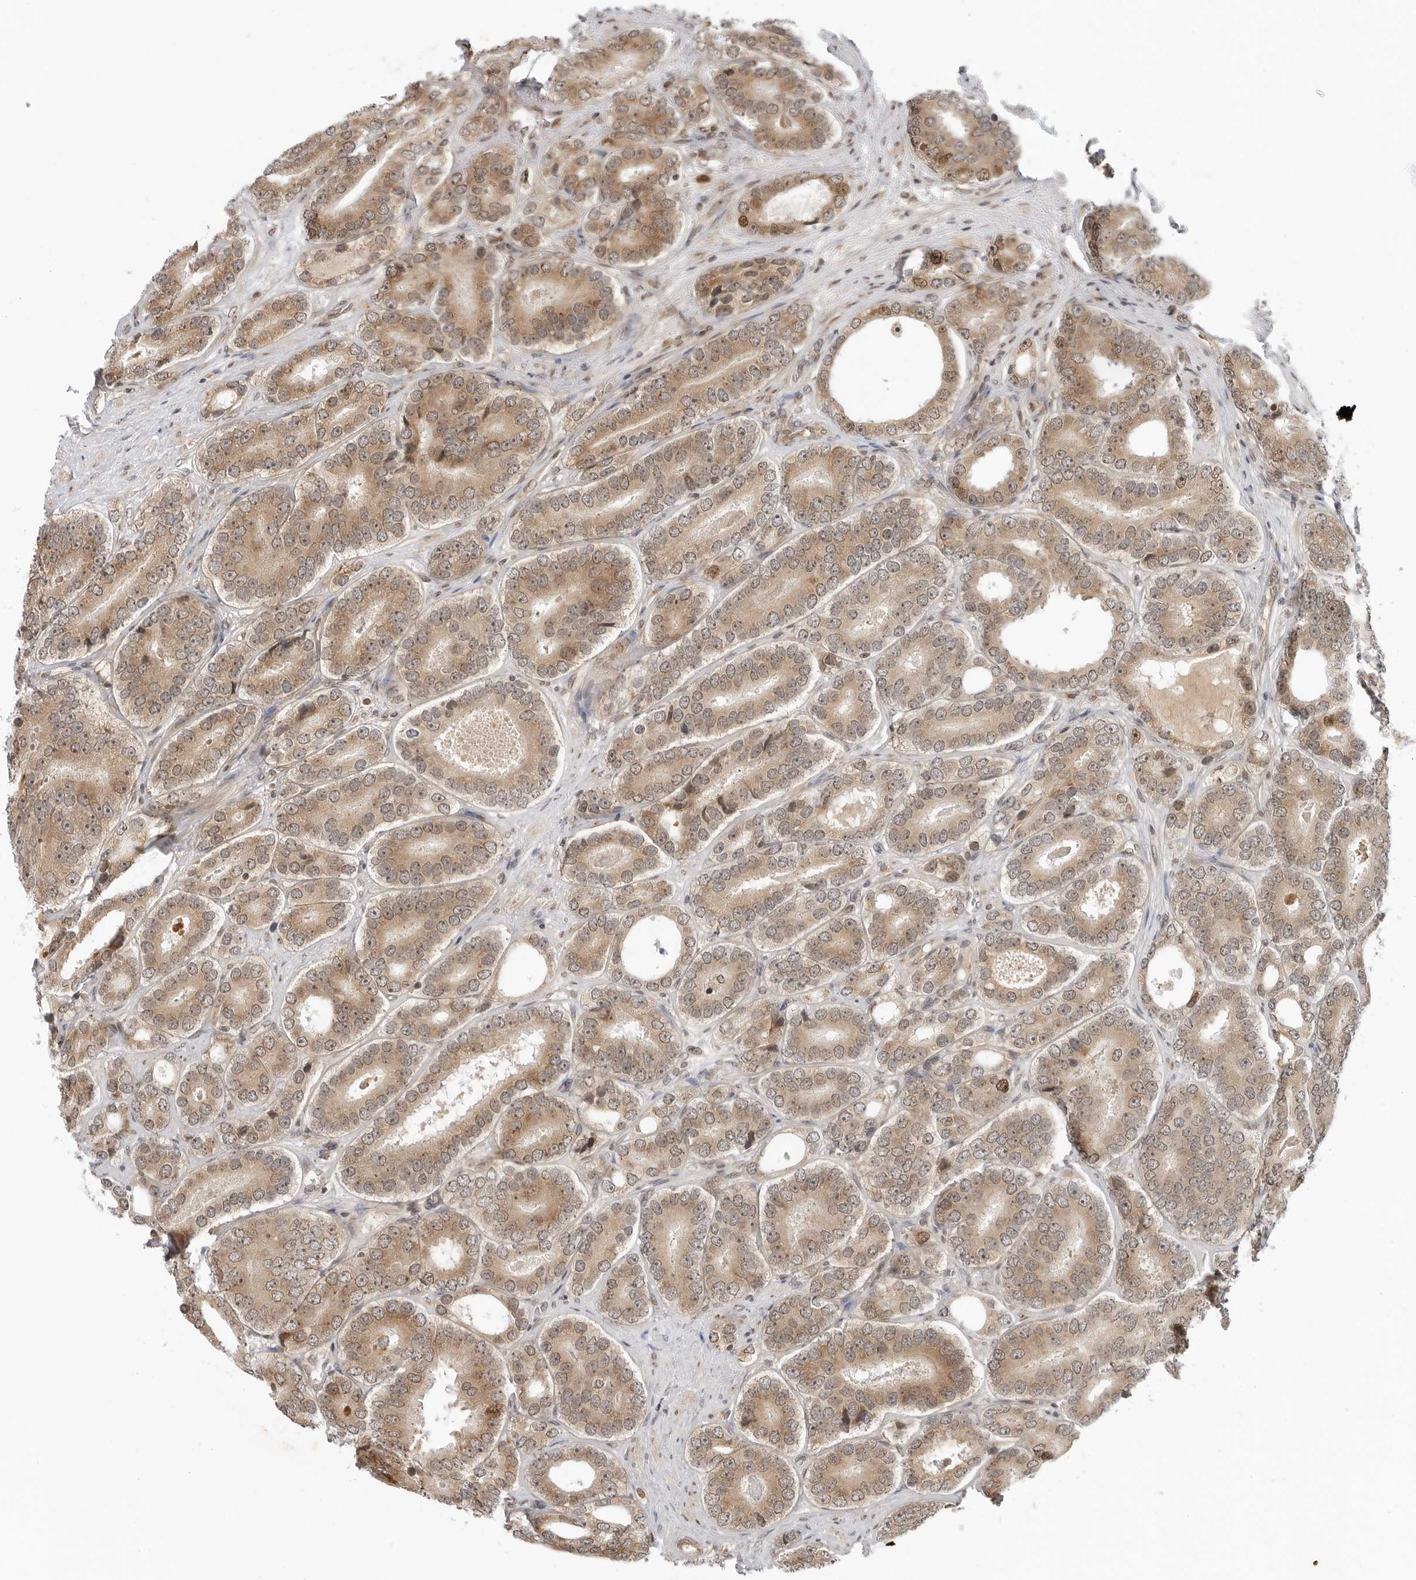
{"staining": {"intensity": "moderate", "quantity": ">75%", "location": "cytoplasmic/membranous,nuclear"}, "tissue": "prostate cancer", "cell_type": "Tumor cells", "image_type": "cancer", "snomed": [{"axis": "morphology", "description": "Adenocarcinoma, High grade"}, {"axis": "topography", "description": "Prostate"}], "caption": "Brown immunohistochemical staining in adenocarcinoma (high-grade) (prostate) exhibits moderate cytoplasmic/membranous and nuclear staining in approximately >75% of tumor cells.", "gene": "TIPRL", "patient": {"sex": "male", "age": 56}}